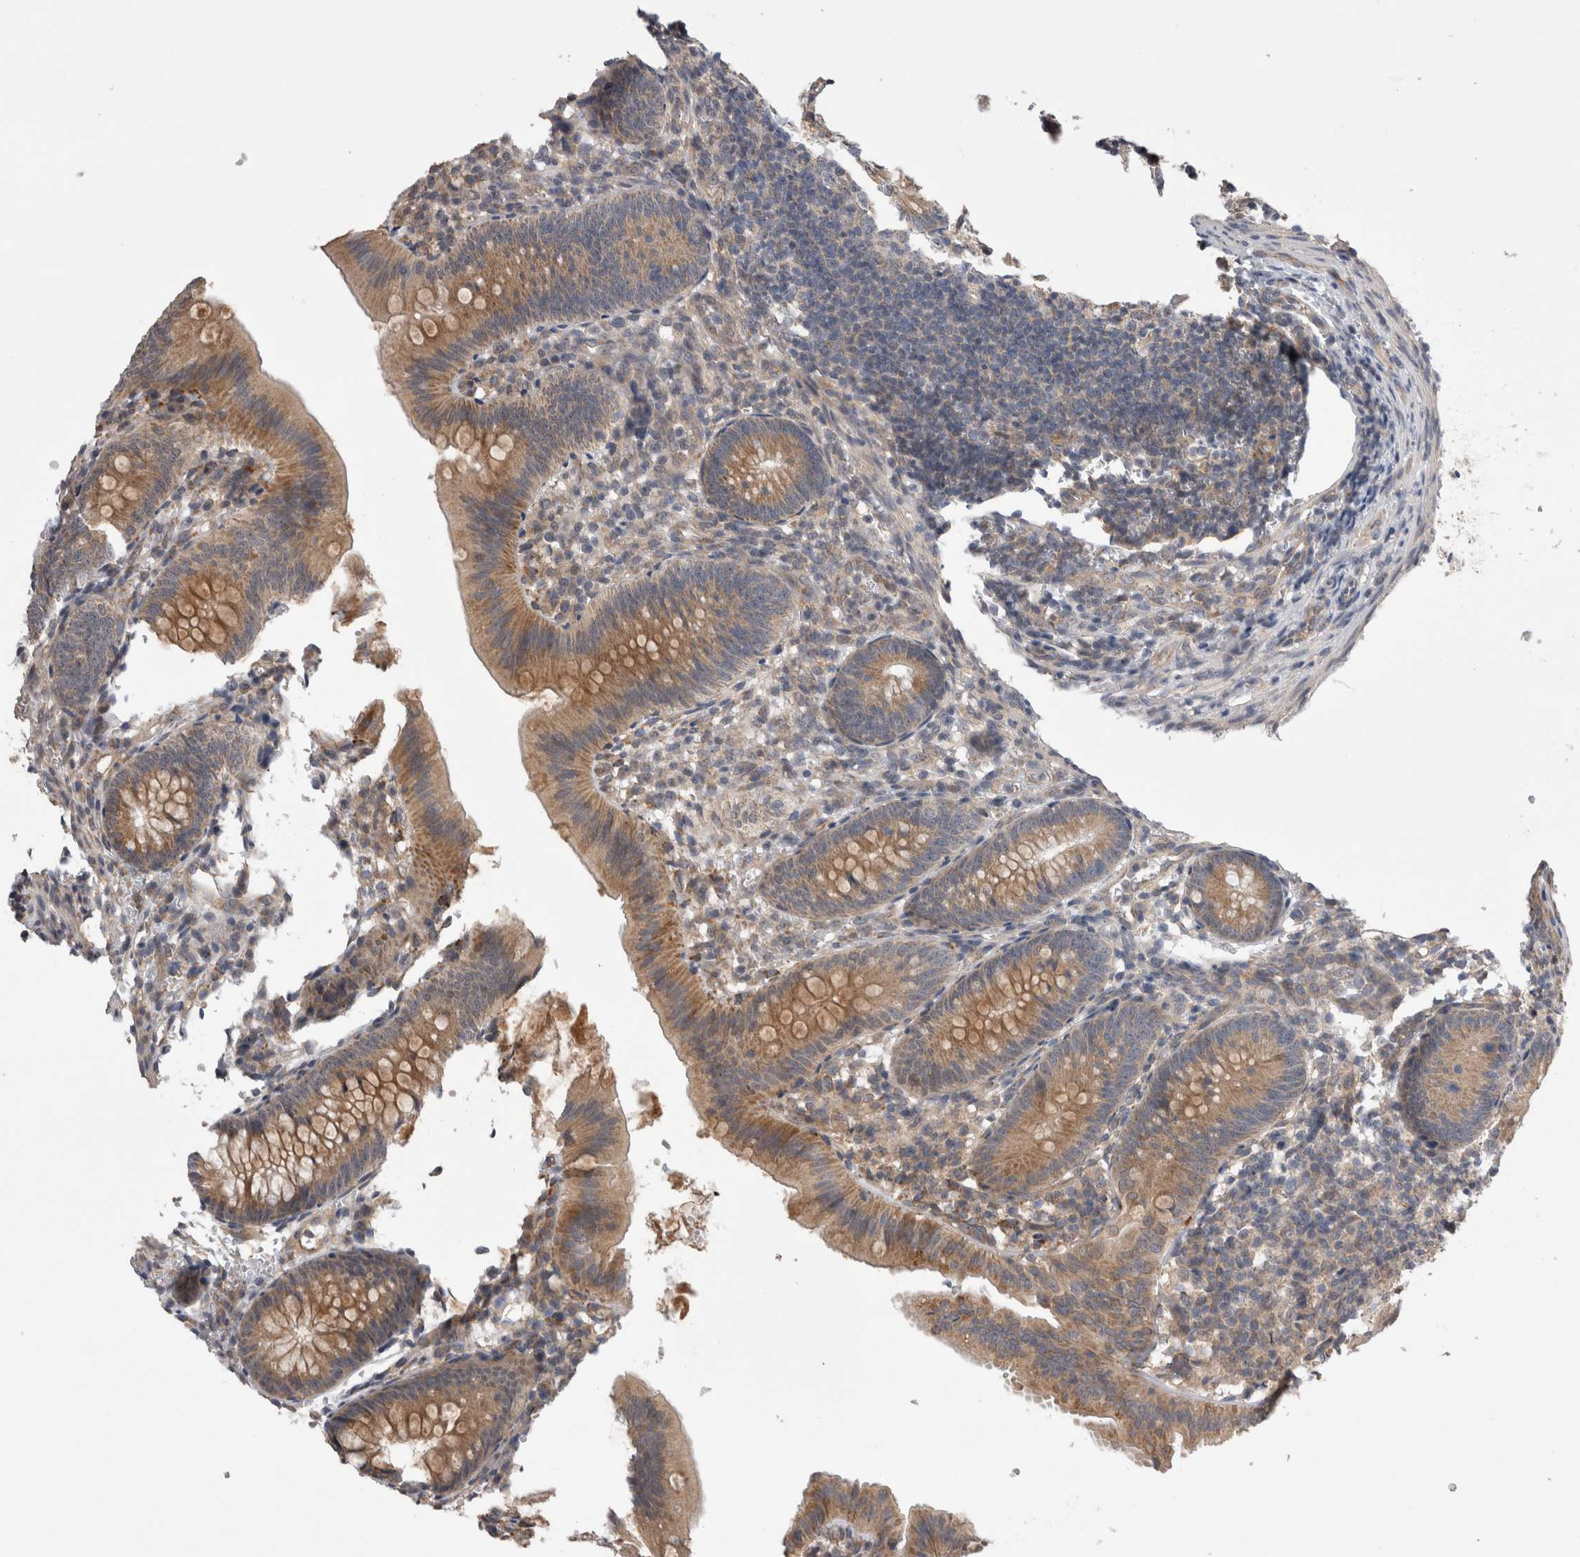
{"staining": {"intensity": "moderate", "quantity": ">75%", "location": "cytoplasmic/membranous"}, "tissue": "appendix", "cell_type": "Glandular cells", "image_type": "normal", "snomed": [{"axis": "morphology", "description": "Normal tissue, NOS"}, {"axis": "topography", "description": "Appendix"}], "caption": "A high-resolution image shows immunohistochemistry (IHC) staining of unremarkable appendix, which reveals moderate cytoplasmic/membranous expression in about >75% of glandular cells.", "gene": "ARHGAP29", "patient": {"sex": "male", "age": 1}}